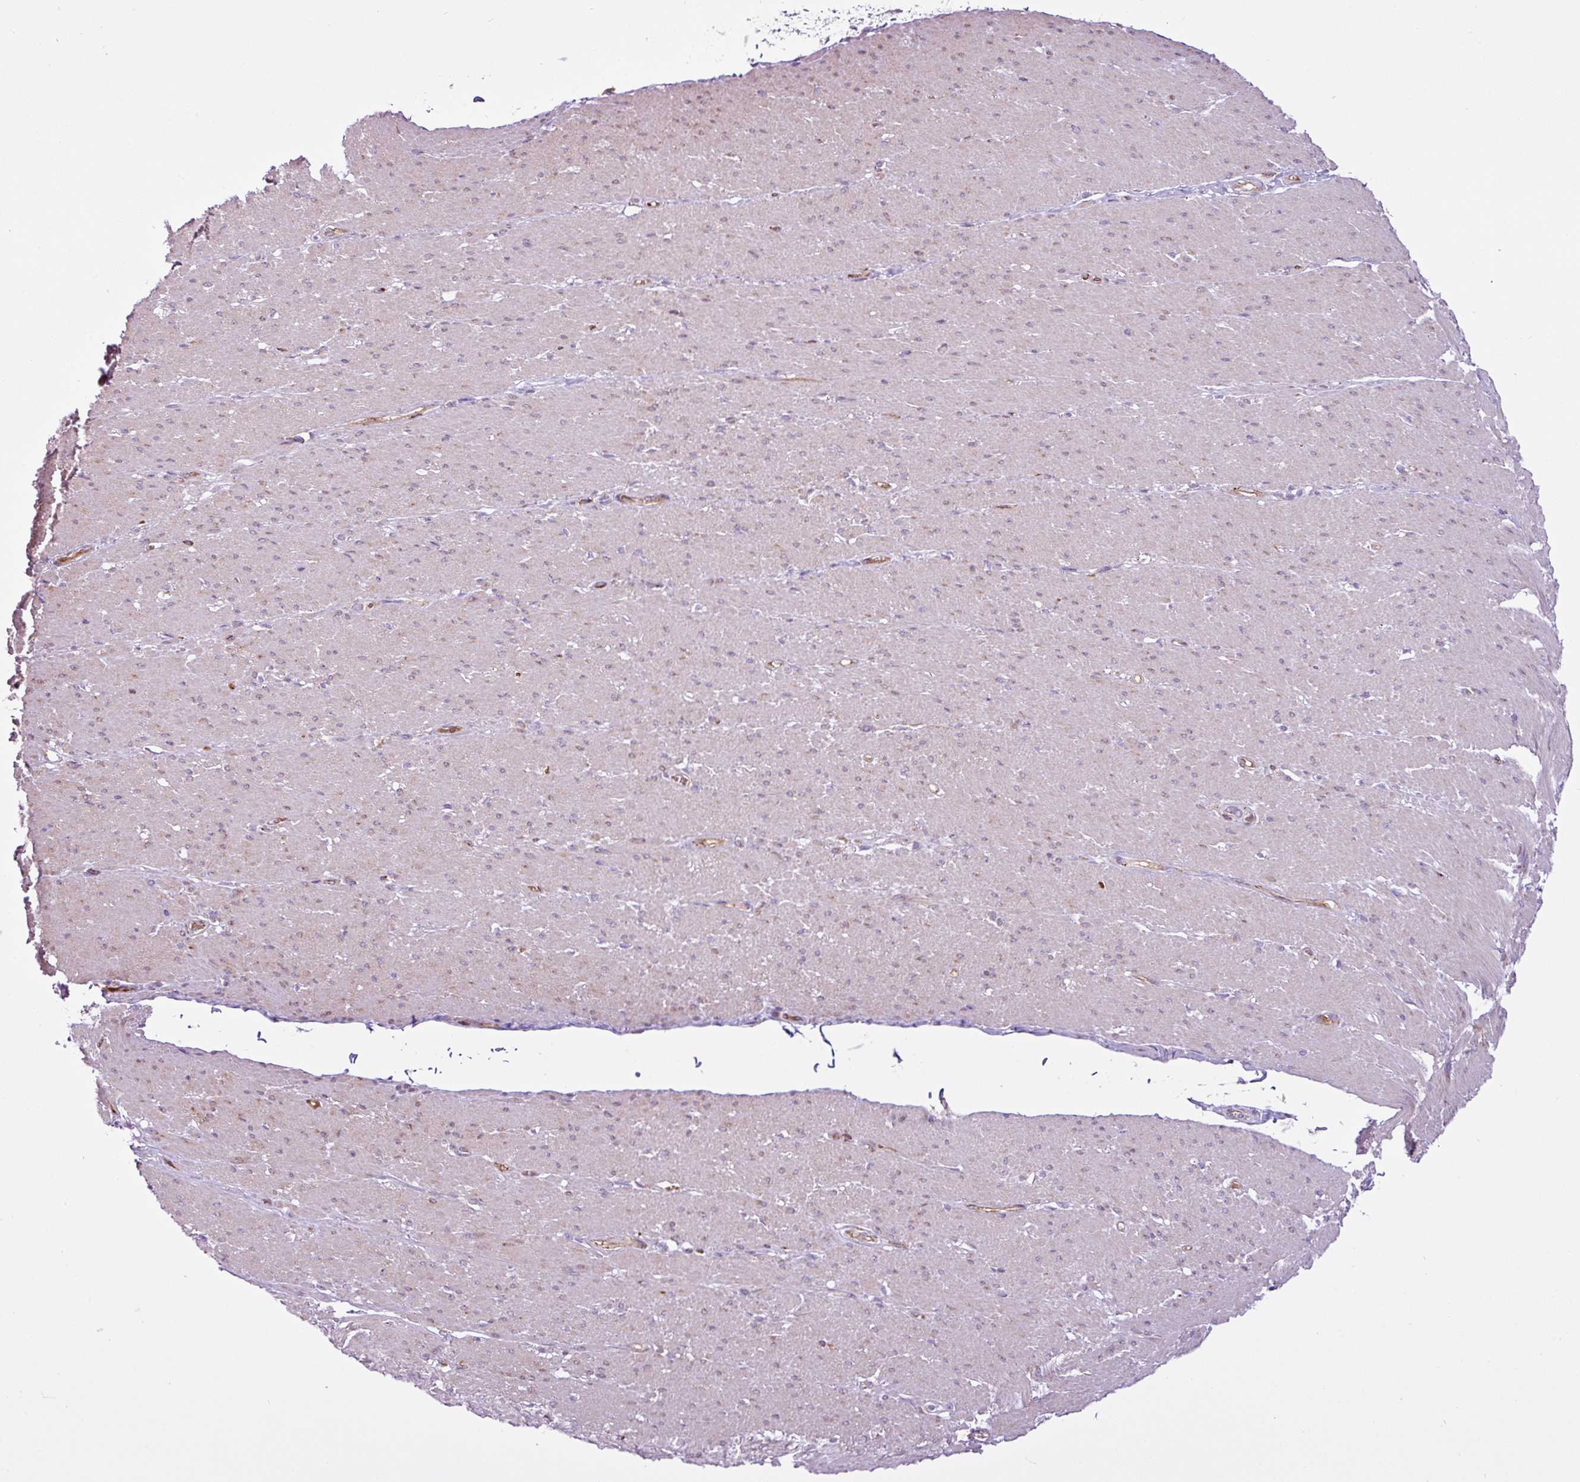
{"staining": {"intensity": "weak", "quantity": "<25%", "location": "nuclear"}, "tissue": "smooth muscle", "cell_type": "Smooth muscle cells", "image_type": "normal", "snomed": [{"axis": "morphology", "description": "Normal tissue, NOS"}, {"axis": "topography", "description": "Smooth muscle"}, {"axis": "topography", "description": "Rectum"}], "caption": "DAB (3,3'-diaminobenzidine) immunohistochemical staining of unremarkable smooth muscle shows no significant positivity in smooth muscle cells. (Stains: DAB IHC with hematoxylin counter stain, Microscopy: brightfield microscopy at high magnification).", "gene": "EME2", "patient": {"sex": "male", "age": 53}}